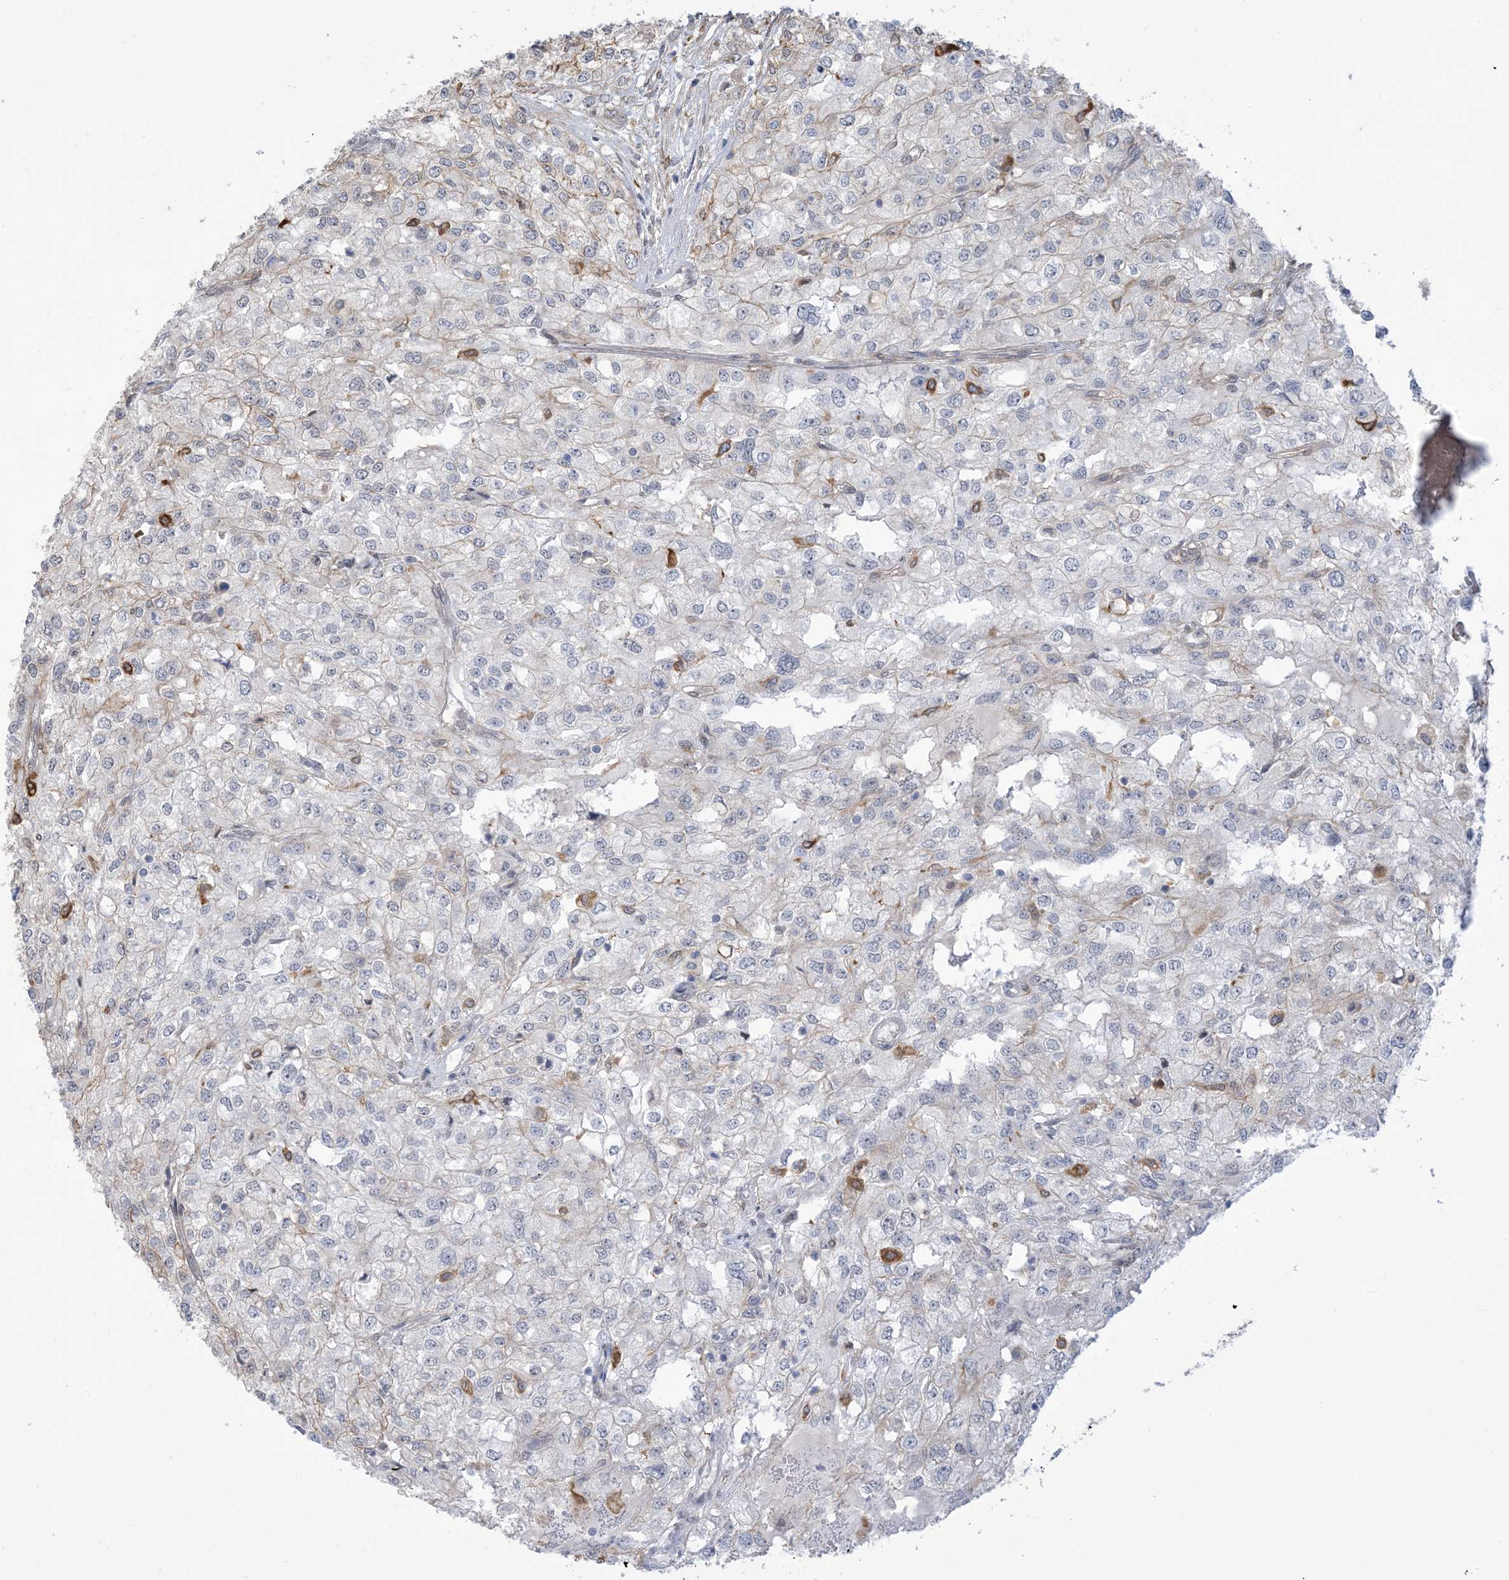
{"staining": {"intensity": "negative", "quantity": "none", "location": "none"}, "tissue": "renal cancer", "cell_type": "Tumor cells", "image_type": "cancer", "snomed": [{"axis": "morphology", "description": "Adenocarcinoma, NOS"}, {"axis": "topography", "description": "Kidney"}], "caption": "Immunohistochemistry (IHC) of renal cancer demonstrates no positivity in tumor cells.", "gene": "ZNF8", "patient": {"sex": "female", "age": 54}}